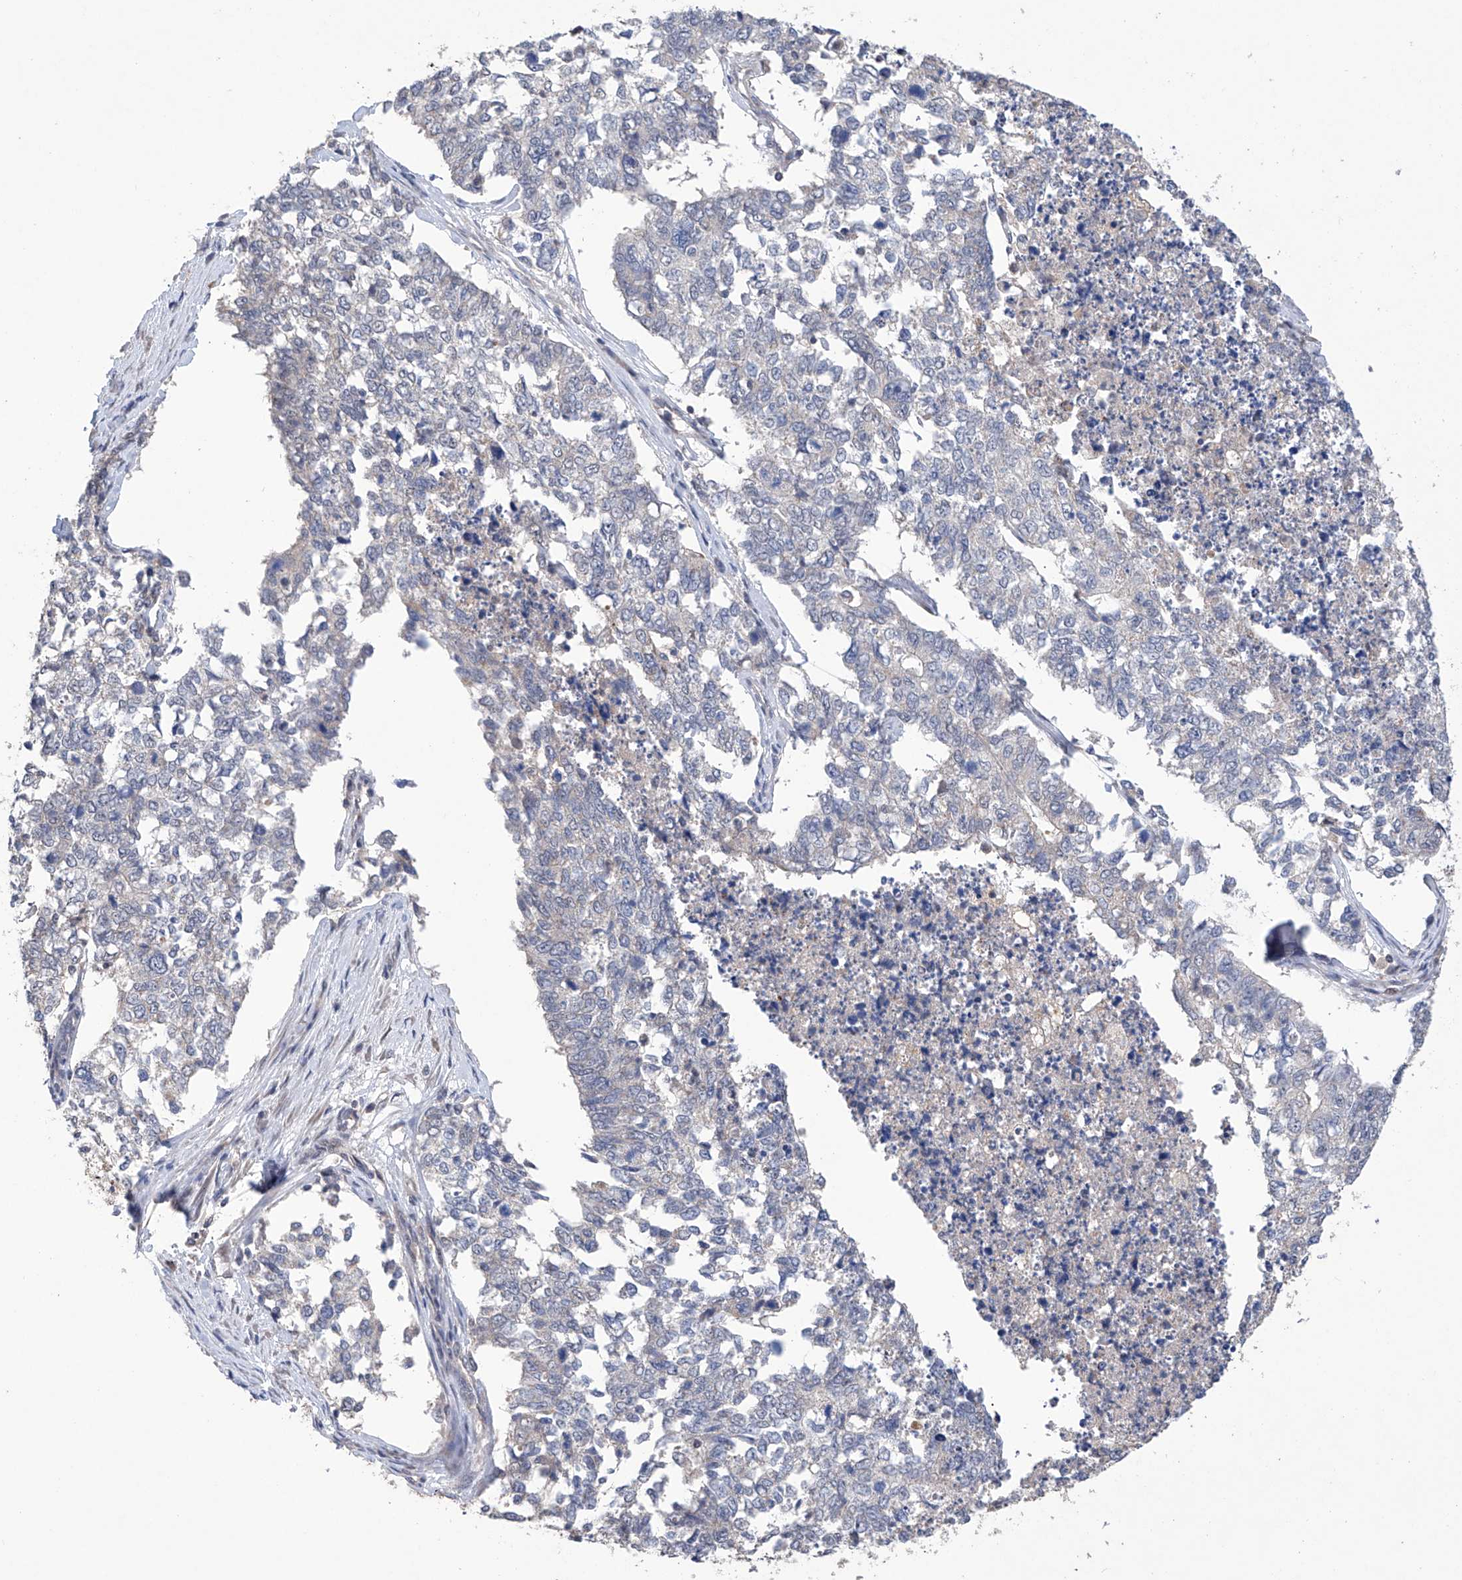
{"staining": {"intensity": "negative", "quantity": "none", "location": "none"}, "tissue": "cervical cancer", "cell_type": "Tumor cells", "image_type": "cancer", "snomed": [{"axis": "morphology", "description": "Squamous cell carcinoma, NOS"}, {"axis": "topography", "description": "Cervix"}], "caption": "The IHC histopathology image has no significant positivity in tumor cells of cervical cancer tissue.", "gene": "AFG1L", "patient": {"sex": "female", "age": 63}}